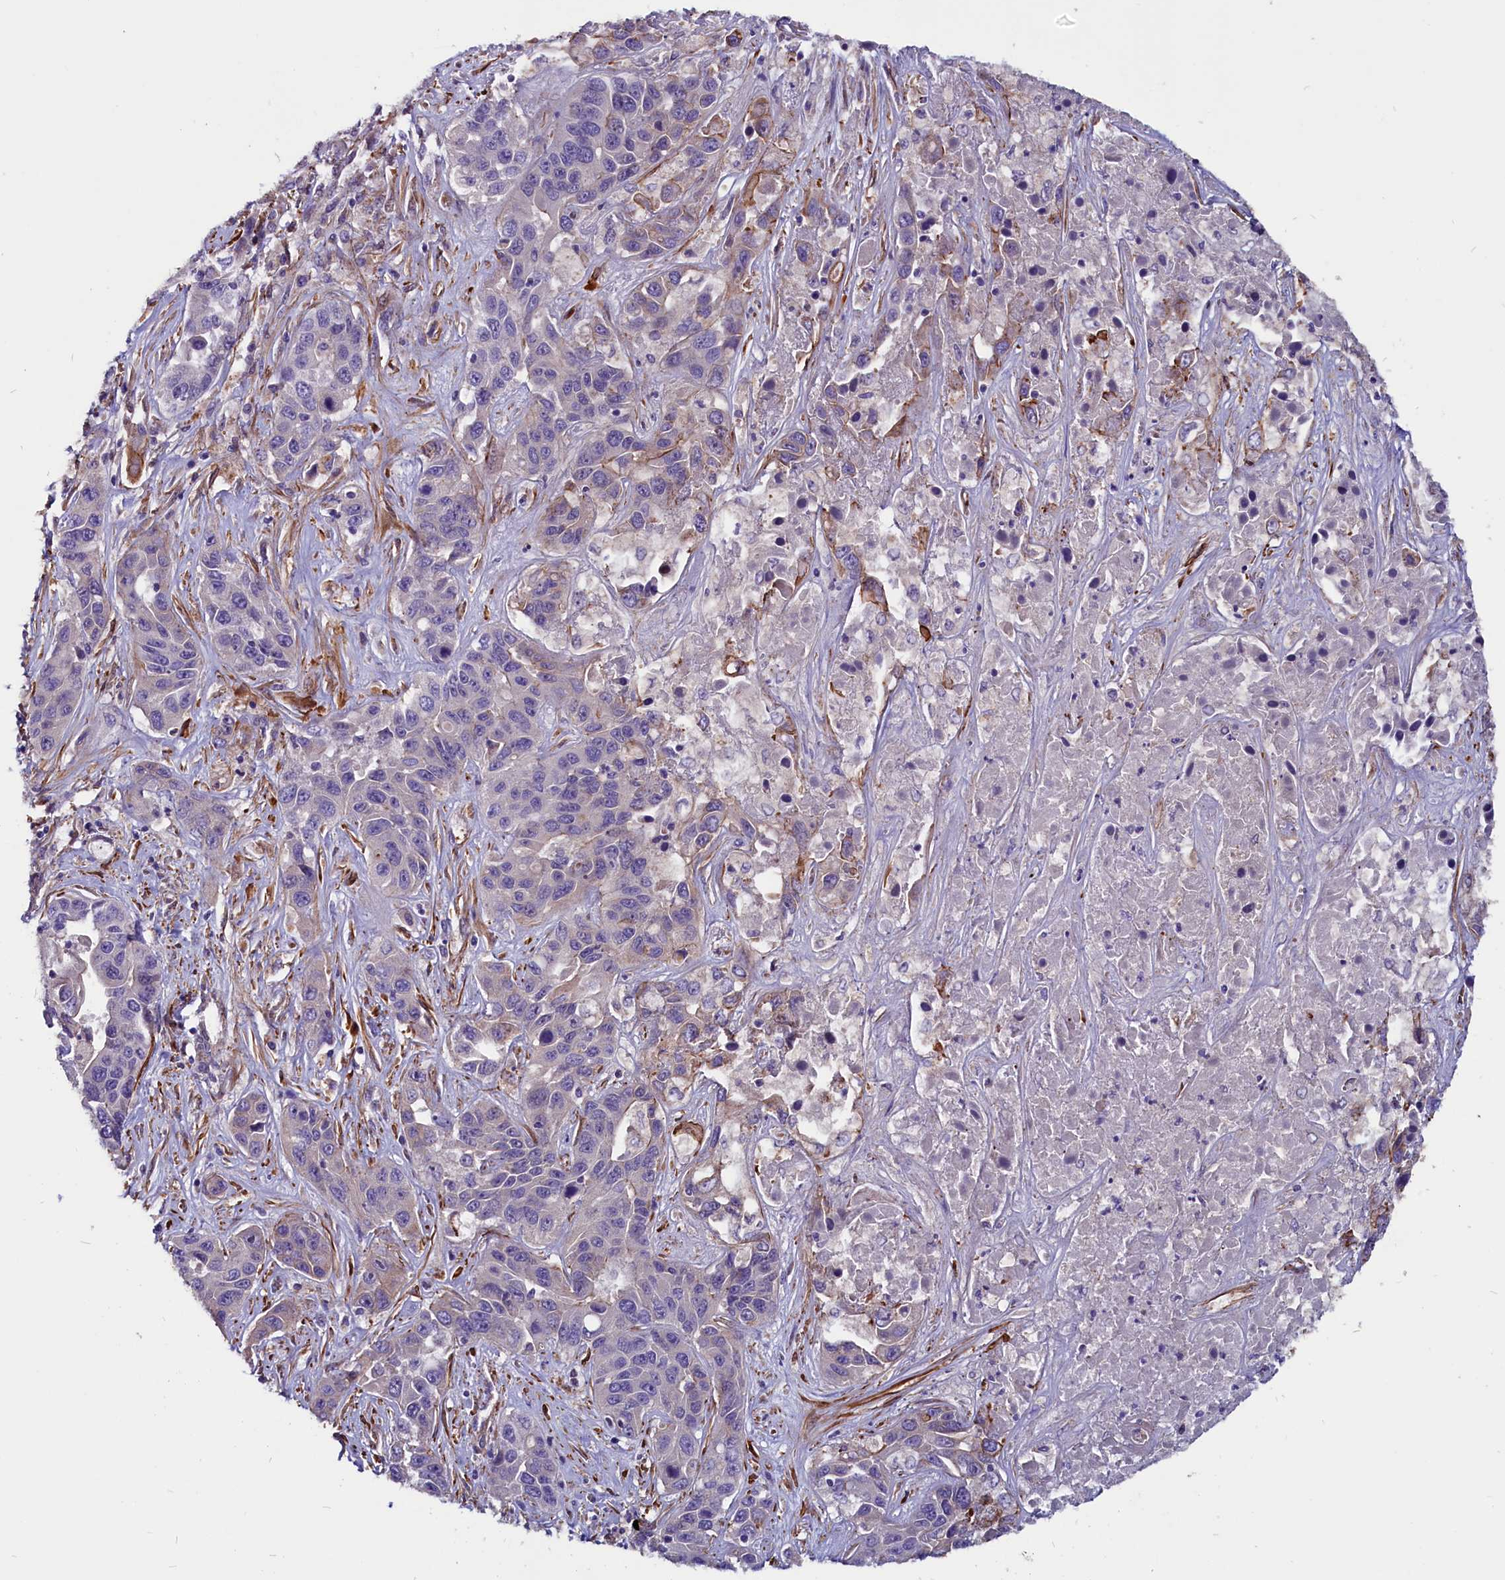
{"staining": {"intensity": "weak", "quantity": "<25%", "location": "cytoplasmic/membranous"}, "tissue": "liver cancer", "cell_type": "Tumor cells", "image_type": "cancer", "snomed": [{"axis": "morphology", "description": "Cholangiocarcinoma"}, {"axis": "topography", "description": "Liver"}], "caption": "Tumor cells show no significant protein expression in cholangiocarcinoma (liver). (Stains: DAB IHC with hematoxylin counter stain, Microscopy: brightfield microscopy at high magnification).", "gene": "ZNF749", "patient": {"sex": "female", "age": 52}}